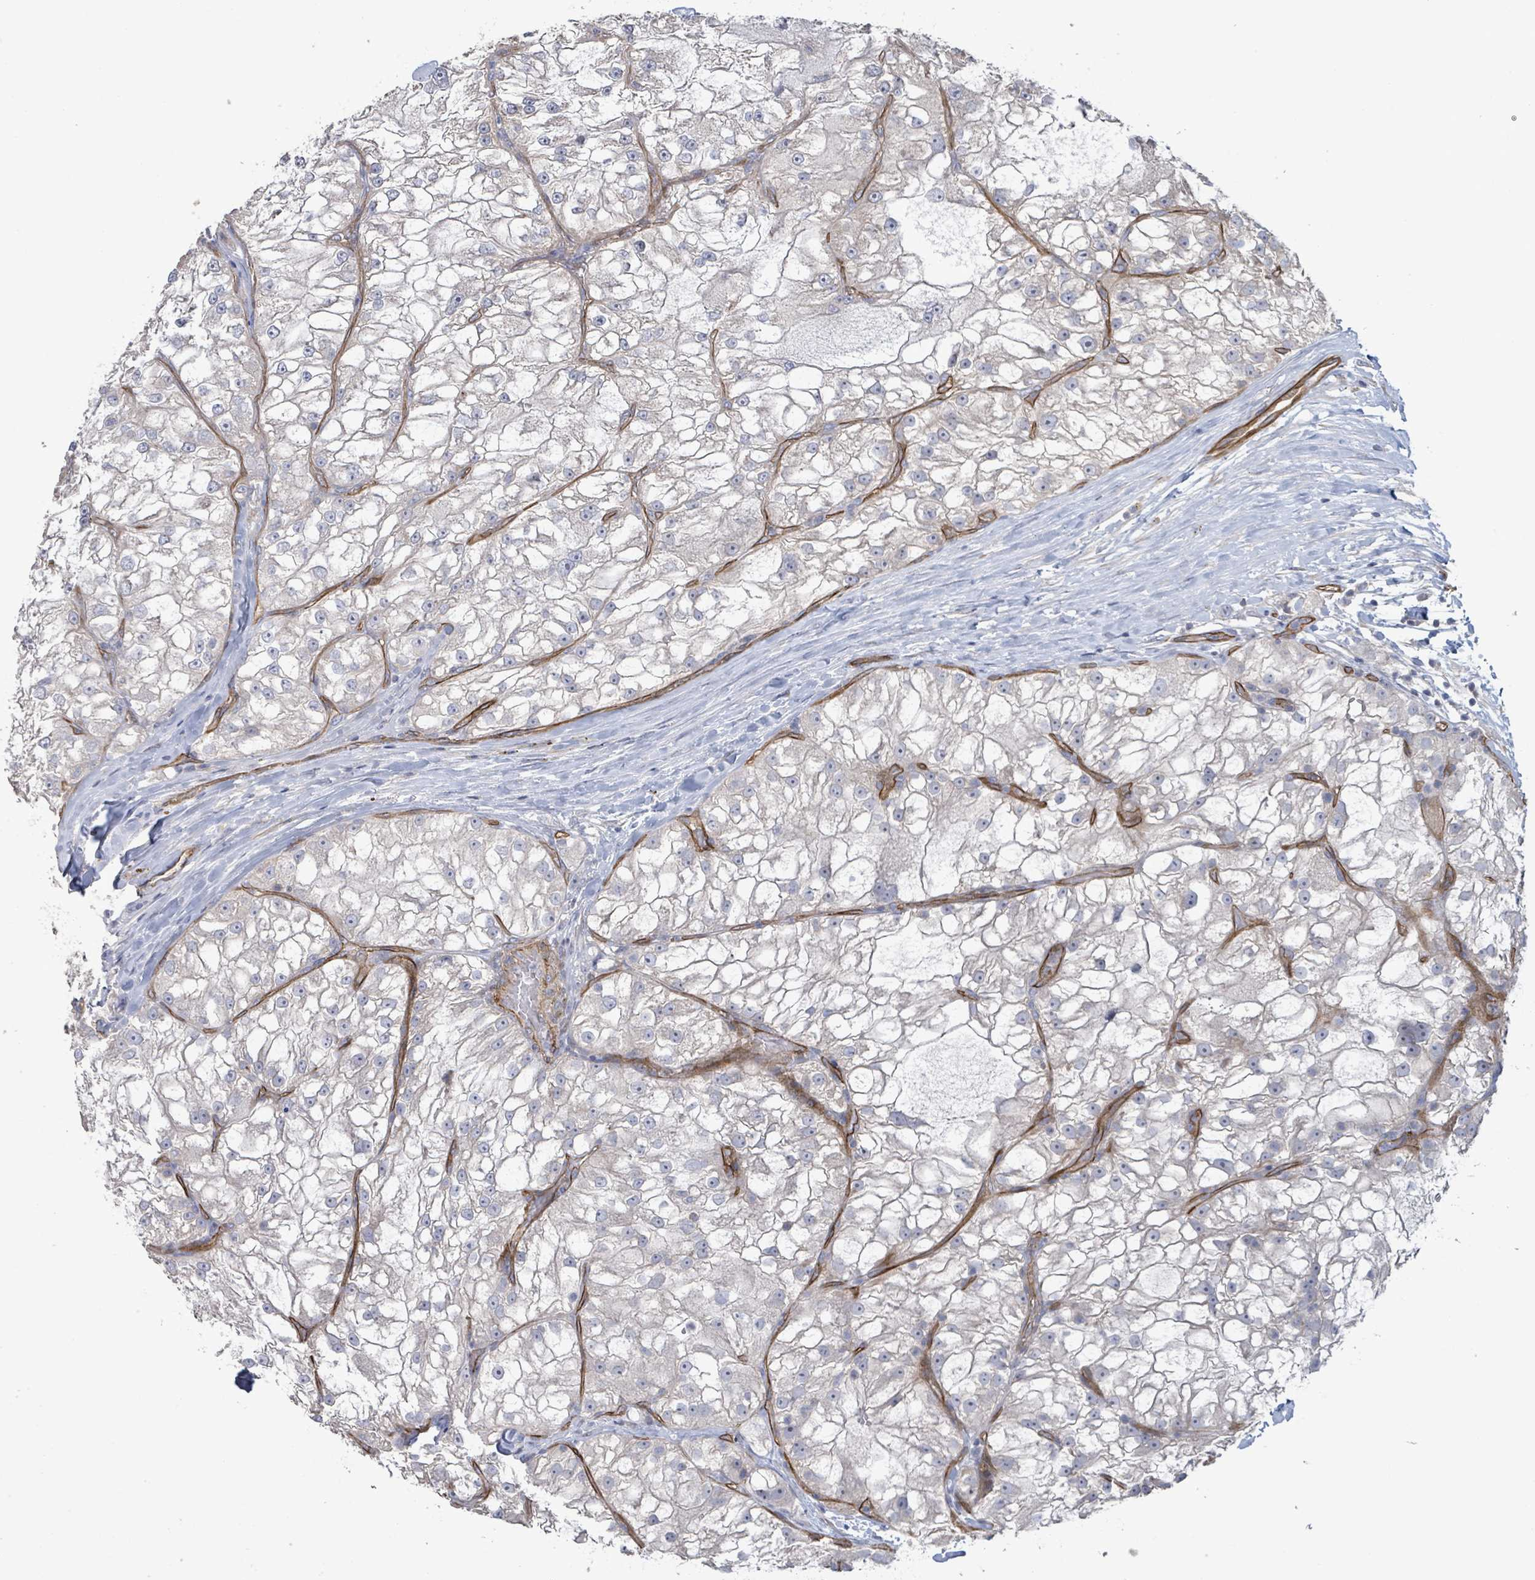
{"staining": {"intensity": "negative", "quantity": "none", "location": "none"}, "tissue": "renal cancer", "cell_type": "Tumor cells", "image_type": "cancer", "snomed": [{"axis": "morphology", "description": "Adenocarcinoma, NOS"}, {"axis": "topography", "description": "Kidney"}], "caption": "IHC photomicrograph of renal cancer (adenocarcinoma) stained for a protein (brown), which shows no staining in tumor cells. (DAB (3,3'-diaminobenzidine) immunohistochemistry (IHC) with hematoxylin counter stain).", "gene": "KANK3", "patient": {"sex": "female", "age": 72}}